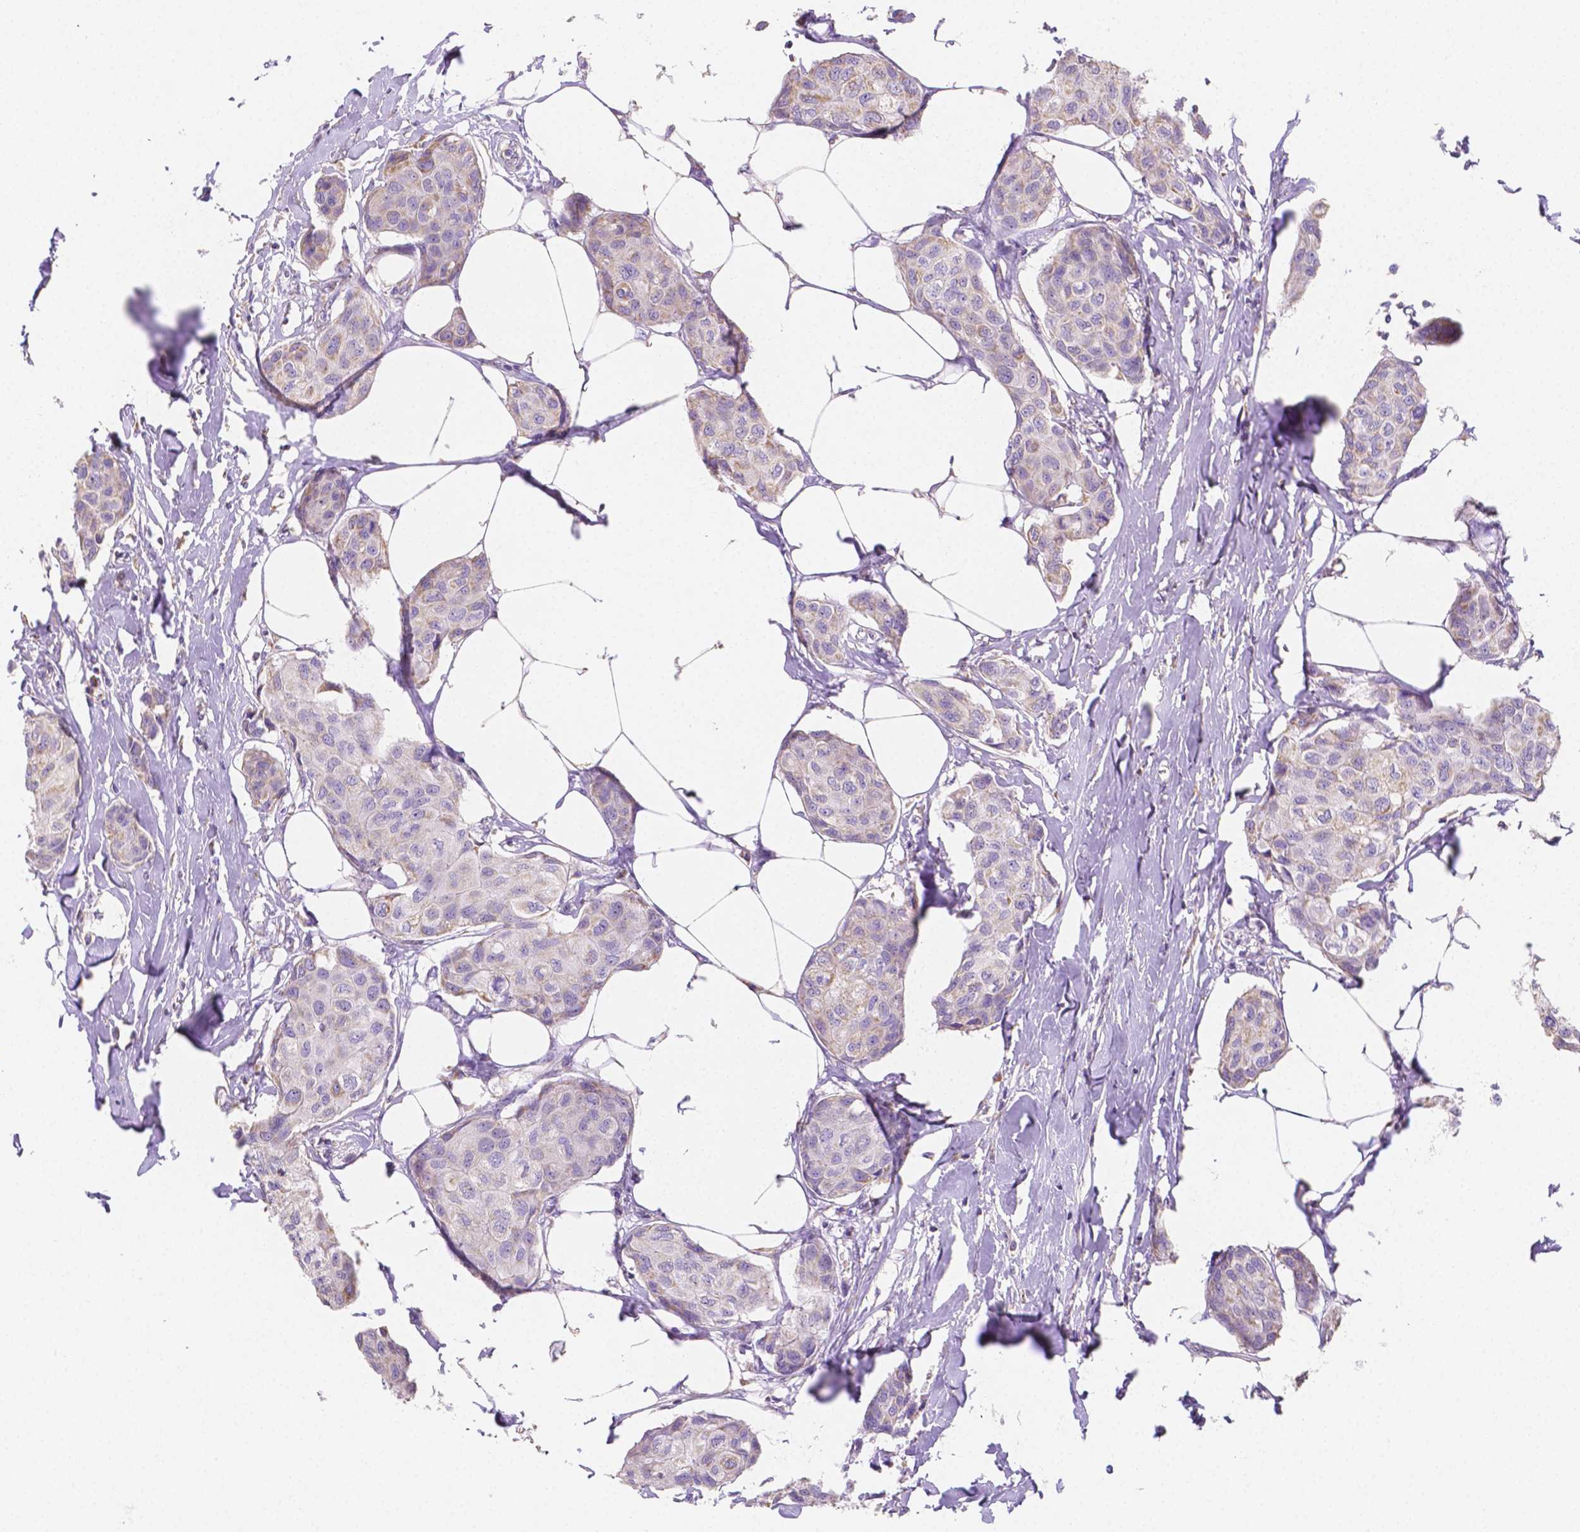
{"staining": {"intensity": "weak", "quantity": "<25%", "location": "cytoplasmic/membranous"}, "tissue": "breast cancer", "cell_type": "Tumor cells", "image_type": "cancer", "snomed": [{"axis": "morphology", "description": "Duct carcinoma"}, {"axis": "topography", "description": "Breast"}], "caption": "DAB immunohistochemical staining of invasive ductal carcinoma (breast) demonstrates no significant expression in tumor cells.", "gene": "TMEM130", "patient": {"sex": "female", "age": 80}}